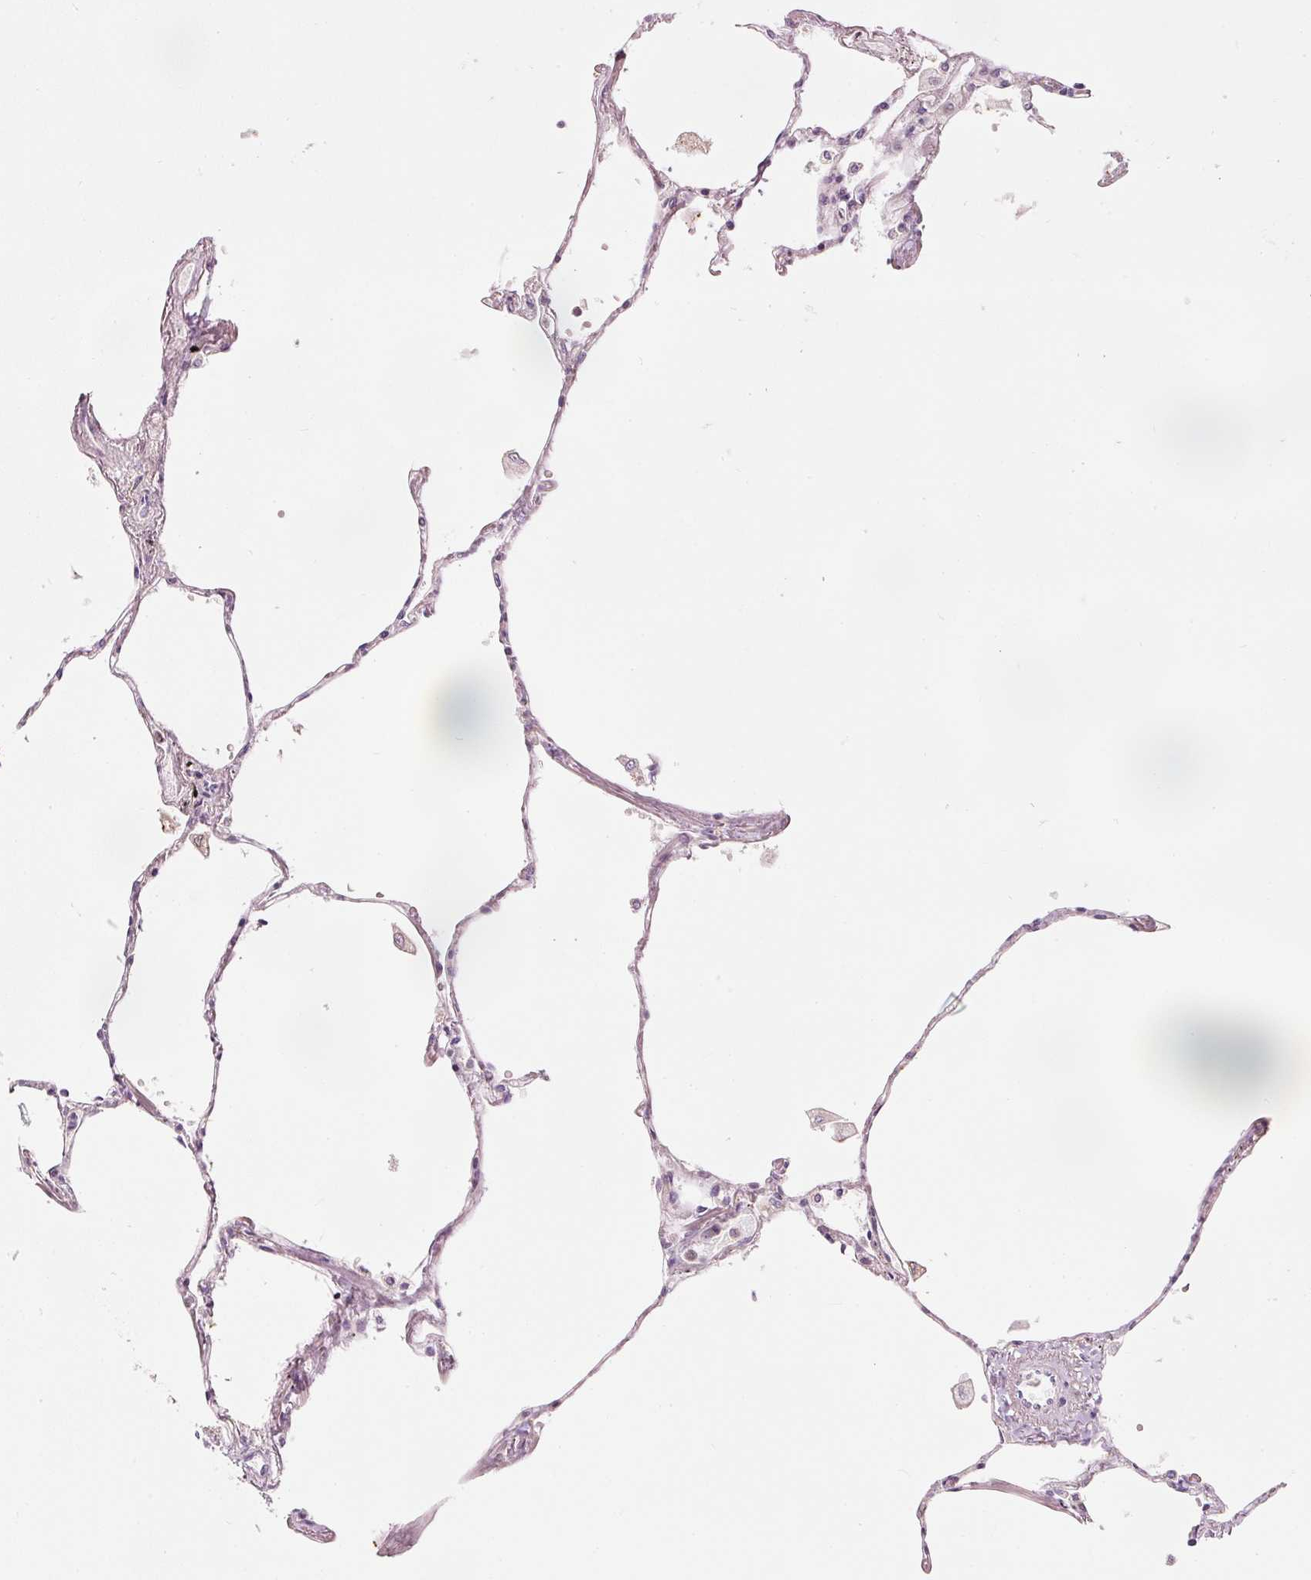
{"staining": {"intensity": "negative", "quantity": "none", "location": "none"}, "tissue": "lung", "cell_type": "Alveolar cells", "image_type": "normal", "snomed": [{"axis": "morphology", "description": "Normal tissue, NOS"}, {"axis": "topography", "description": "Lung"}], "caption": "Lung stained for a protein using IHC reveals no staining alveolar cells.", "gene": "RNF39", "patient": {"sex": "female", "age": 67}}